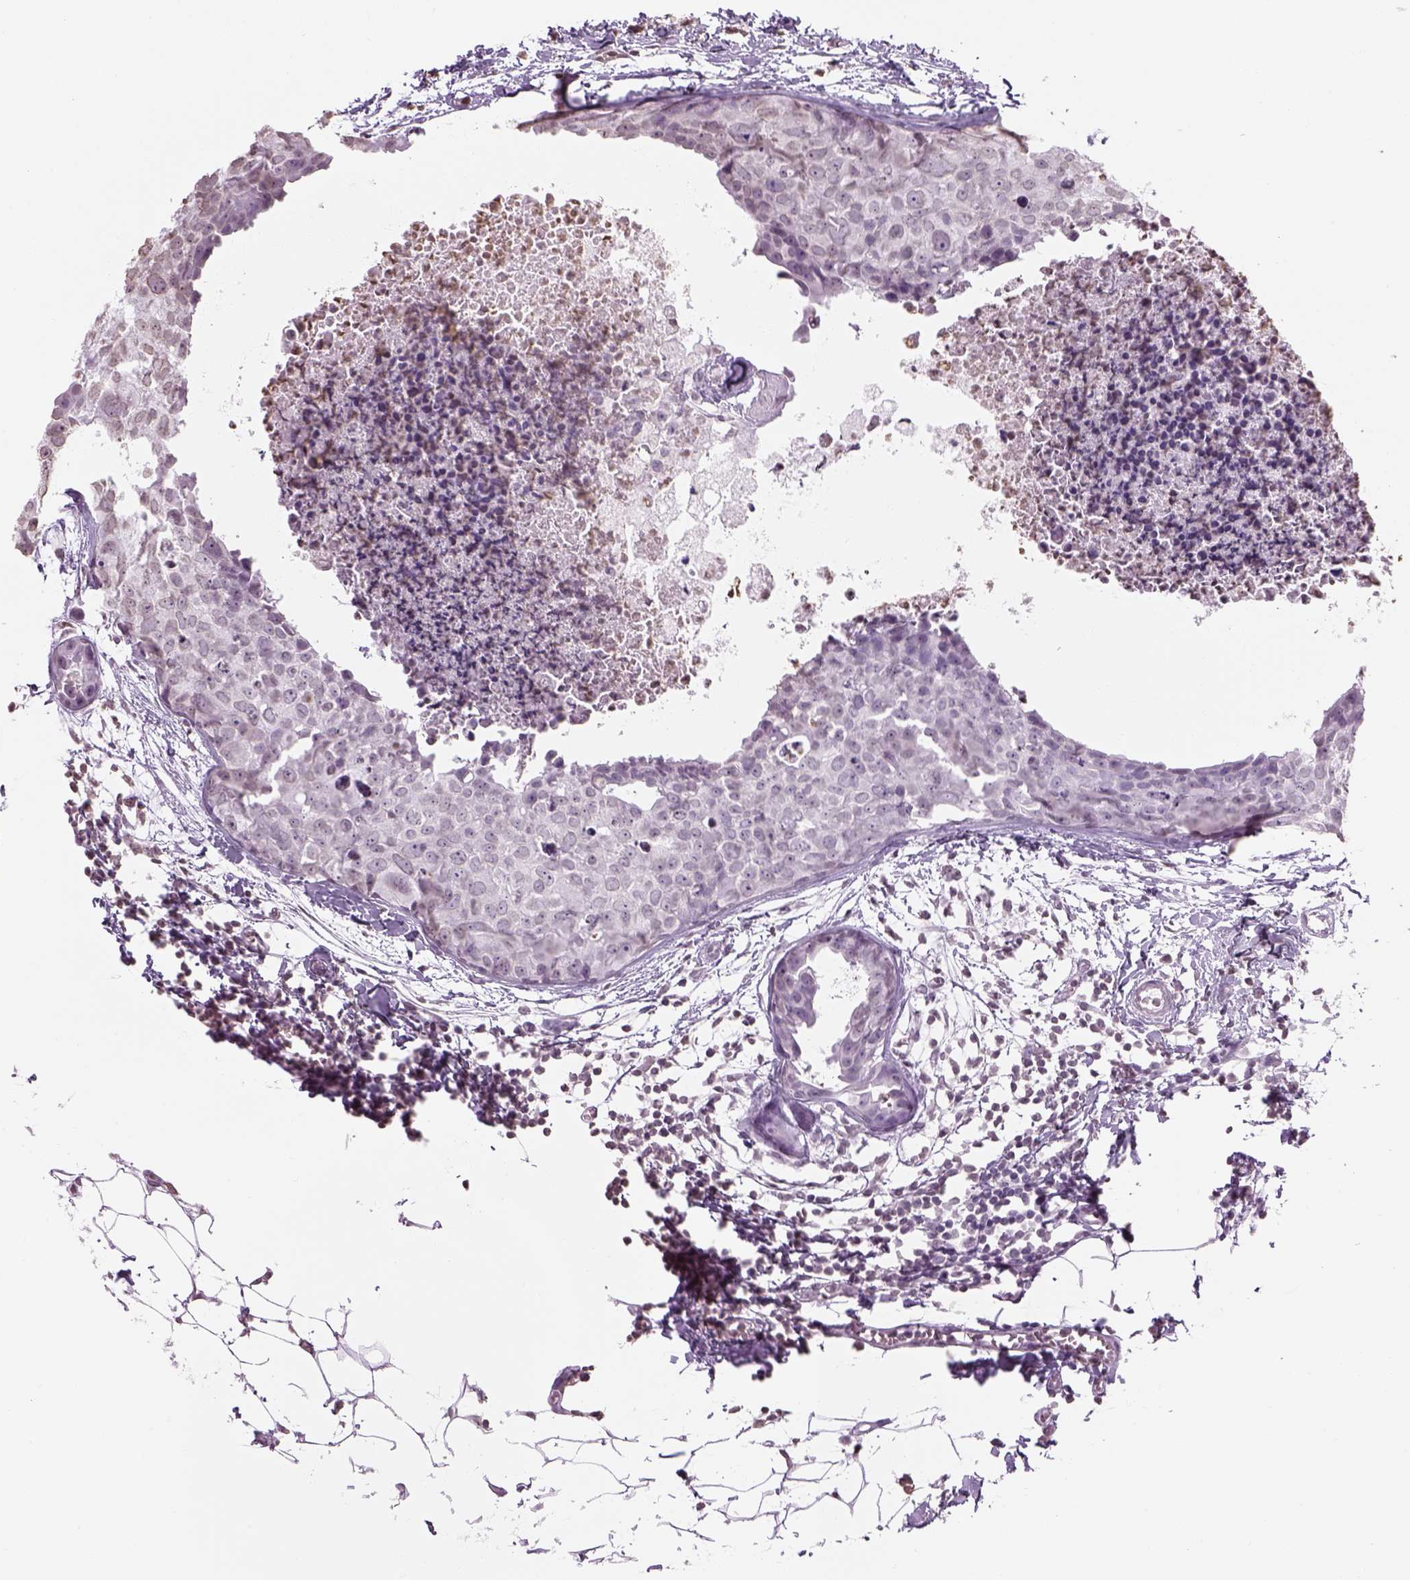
{"staining": {"intensity": "negative", "quantity": "none", "location": "none"}, "tissue": "breast cancer", "cell_type": "Tumor cells", "image_type": "cancer", "snomed": [{"axis": "morphology", "description": "Duct carcinoma"}, {"axis": "topography", "description": "Breast"}], "caption": "Histopathology image shows no significant protein expression in tumor cells of breast infiltrating ductal carcinoma.", "gene": "BARHL1", "patient": {"sex": "female", "age": 38}}